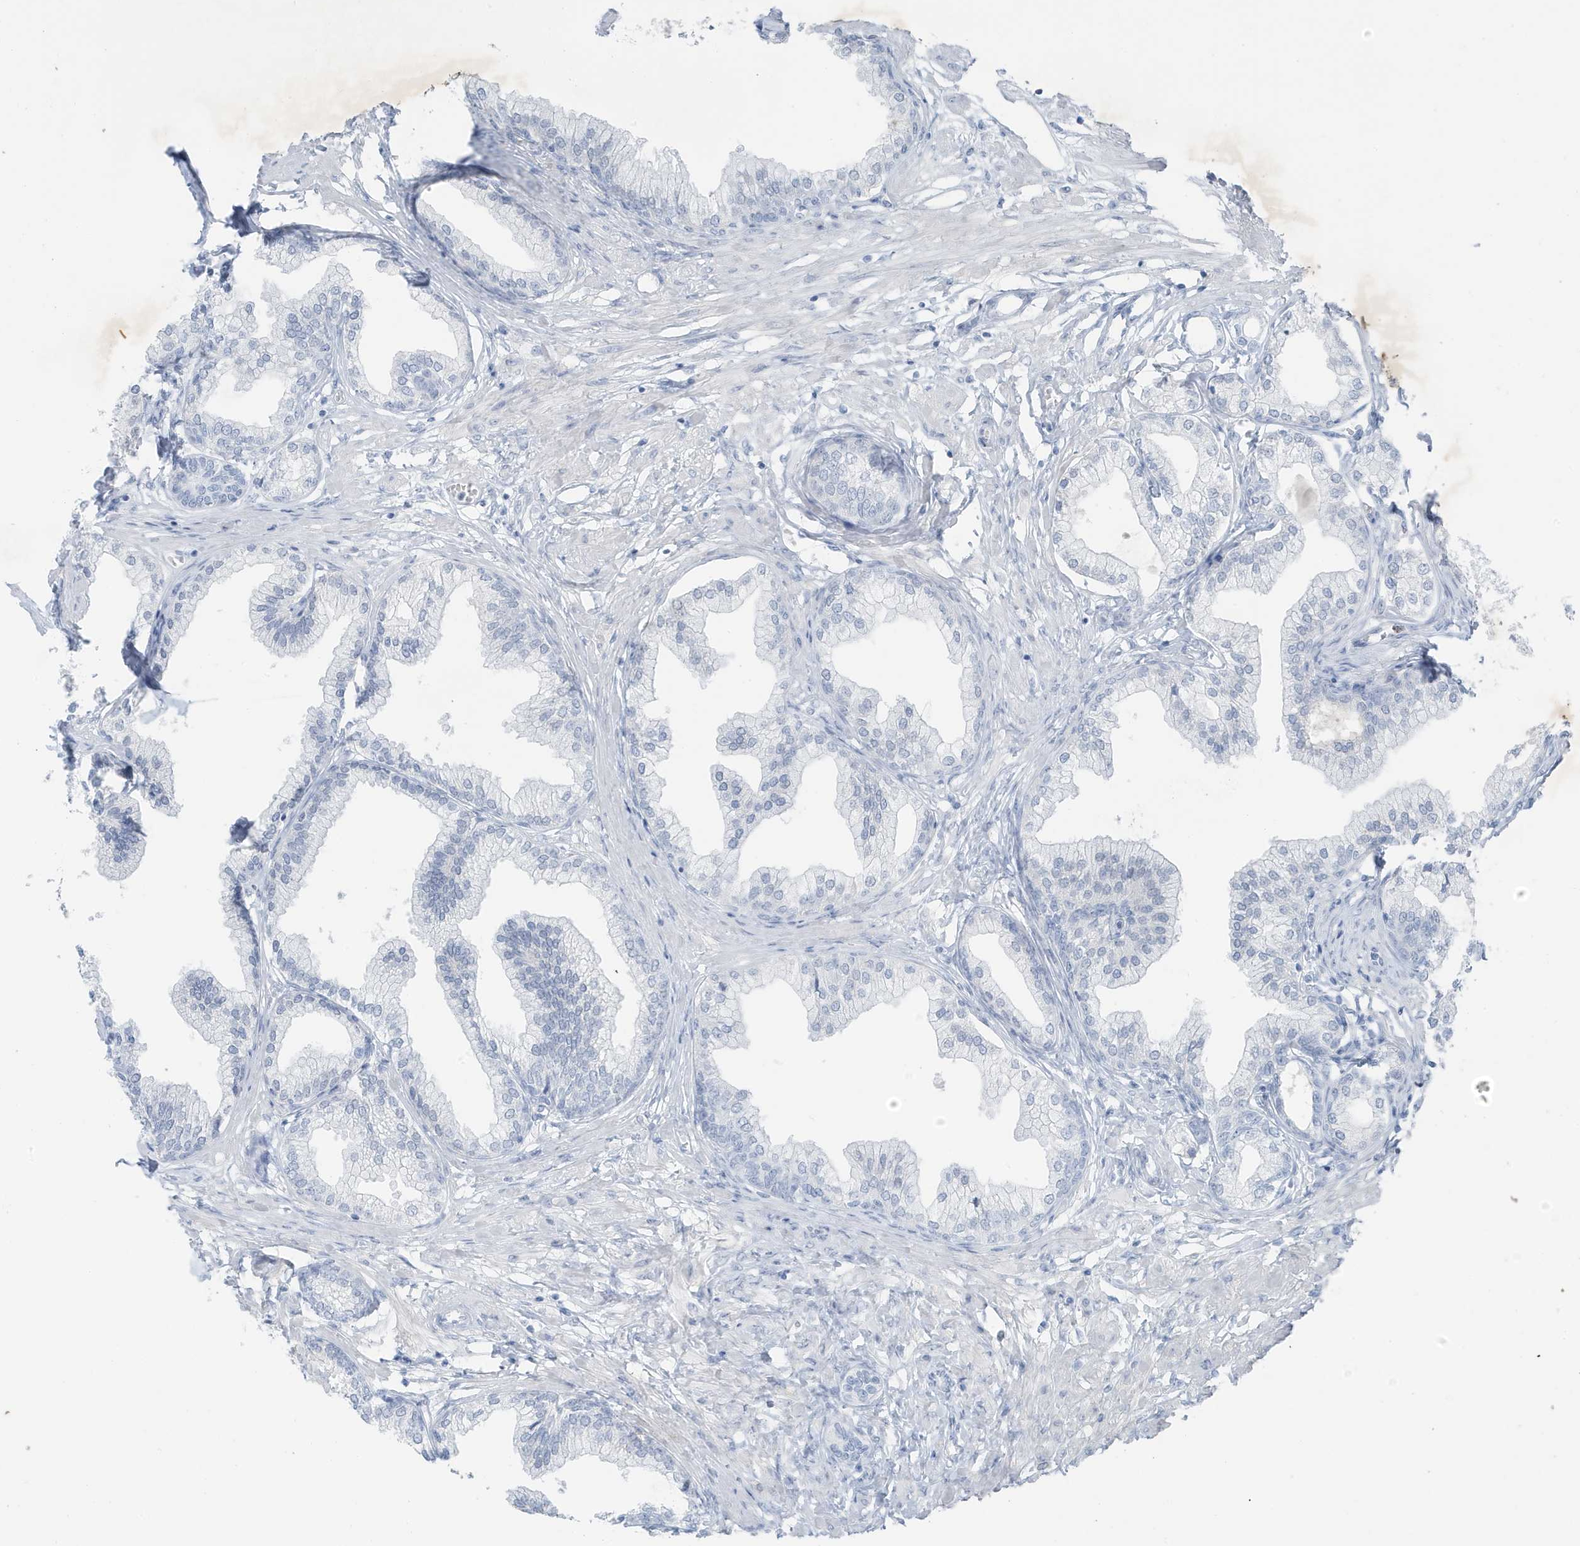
{"staining": {"intensity": "negative", "quantity": "none", "location": "none"}, "tissue": "prostate", "cell_type": "Glandular cells", "image_type": "normal", "snomed": [{"axis": "morphology", "description": "Normal tissue, NOS"}, {"axis": "morphology", "description": "Urothelial carcinoma, Low grade"}, {"axis": "topography", "description": "Urinary bladder"}, {"axis": "topography", "description": "Prostate"}], "caption": "DAB immunohistochemical staining of unremarkable human prostate demonstrates no significant positivity in glandular cells.", "gene": "ZFP64", "patient": {"sex": "male", "age": 60}}